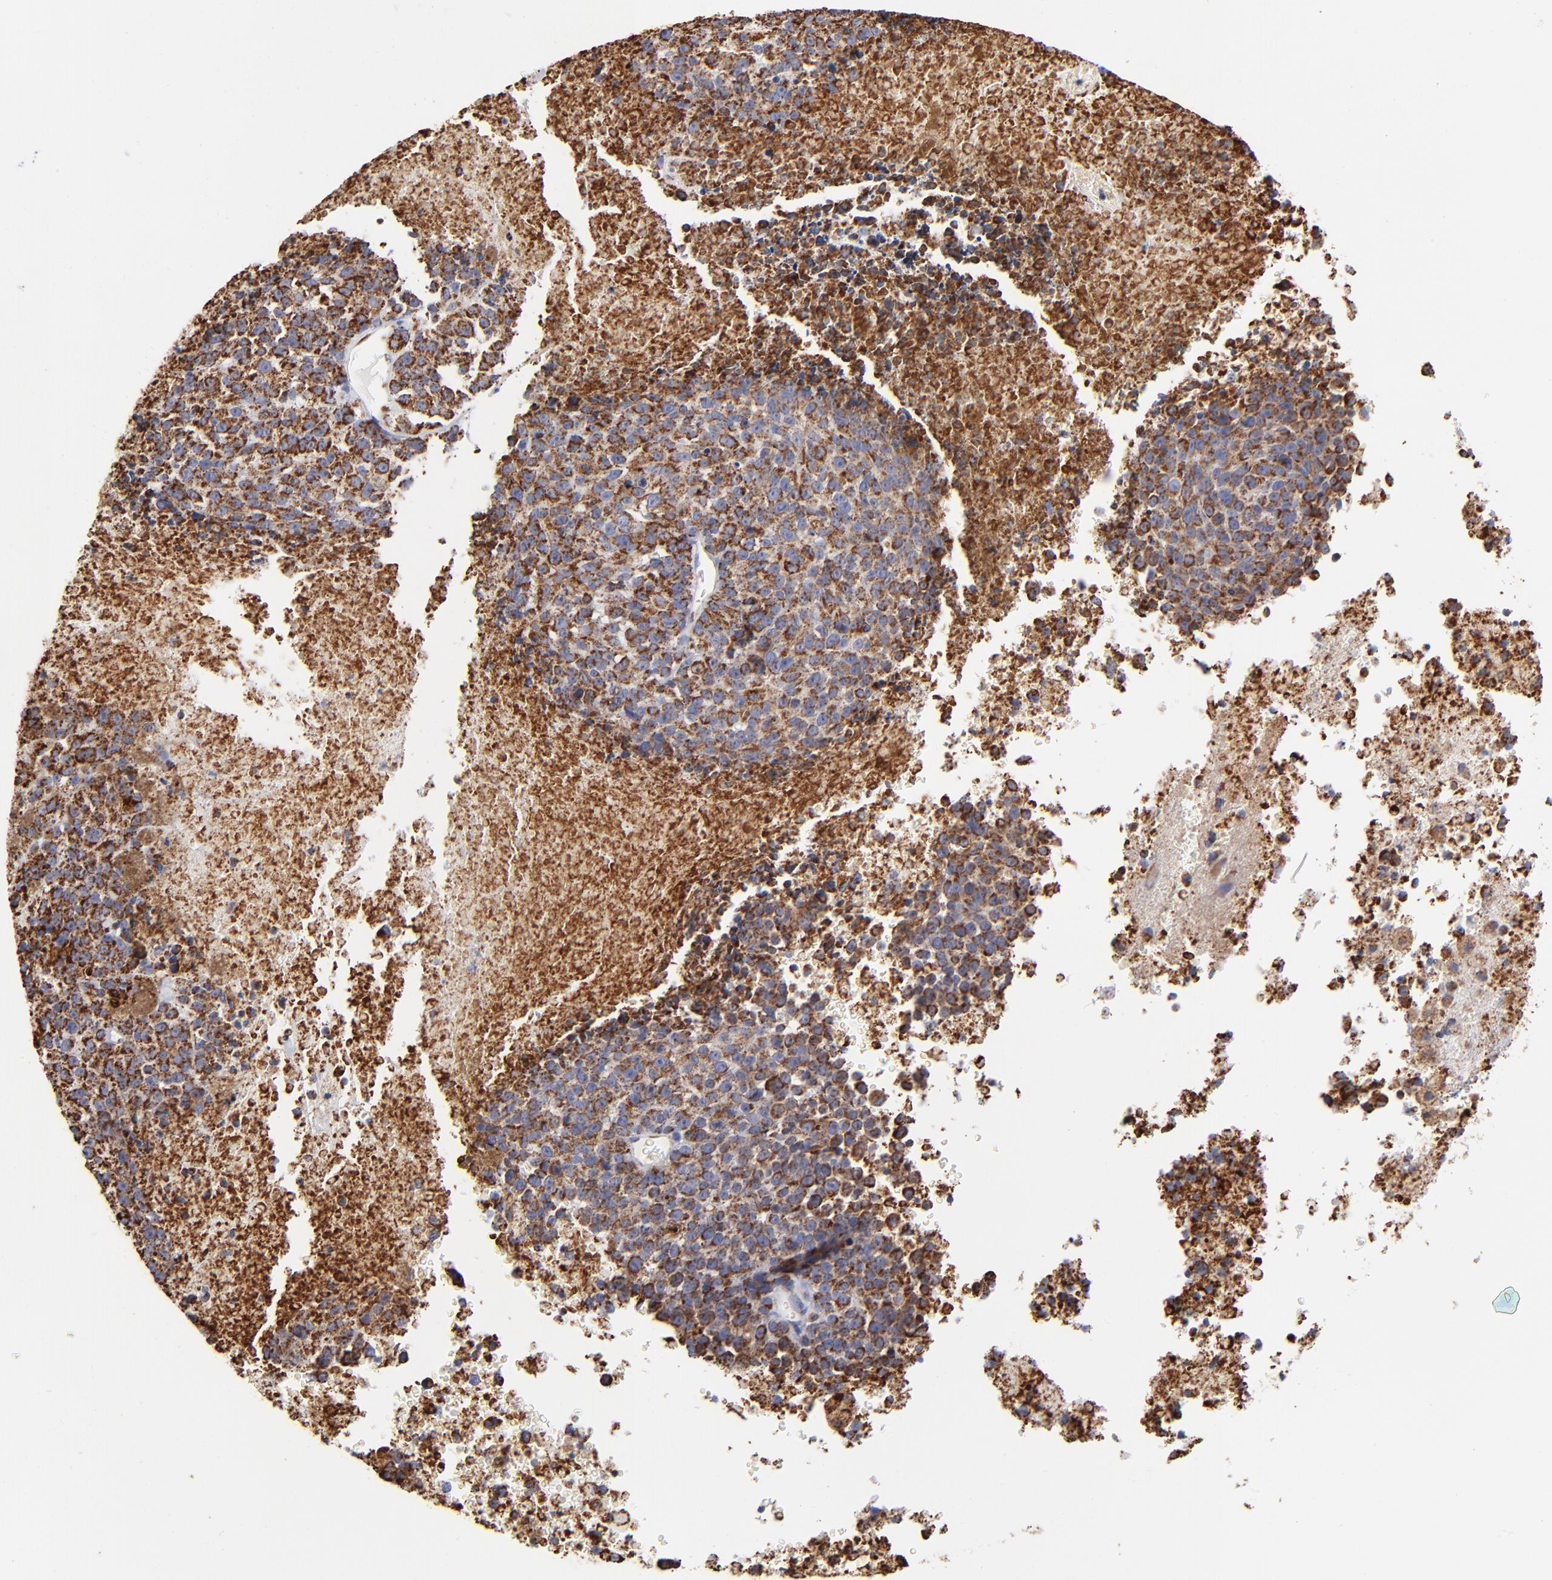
{"staining": {"intensity": "strong", "quantity": ">75%", "location": "cytoplasmic/membranous"}, "tissue": "melanoma", "cell_type": "Tumor cells", "image_type": "cancer", "snomed": [{"axis": "morphology", "description": "Malignant melanoma, Metastatic site"}, {"axis": "topography", "description": "Cerebral cortex"}], "caption": "Malignant melanoma (metastatic site) tissue shows strong cytoplasmic/membranous staining in approximately >75% of tumor cells, visualized by immunohistochemistry.", "gene": "PHB1", "patient": {"sex": "female", "age": 52}}